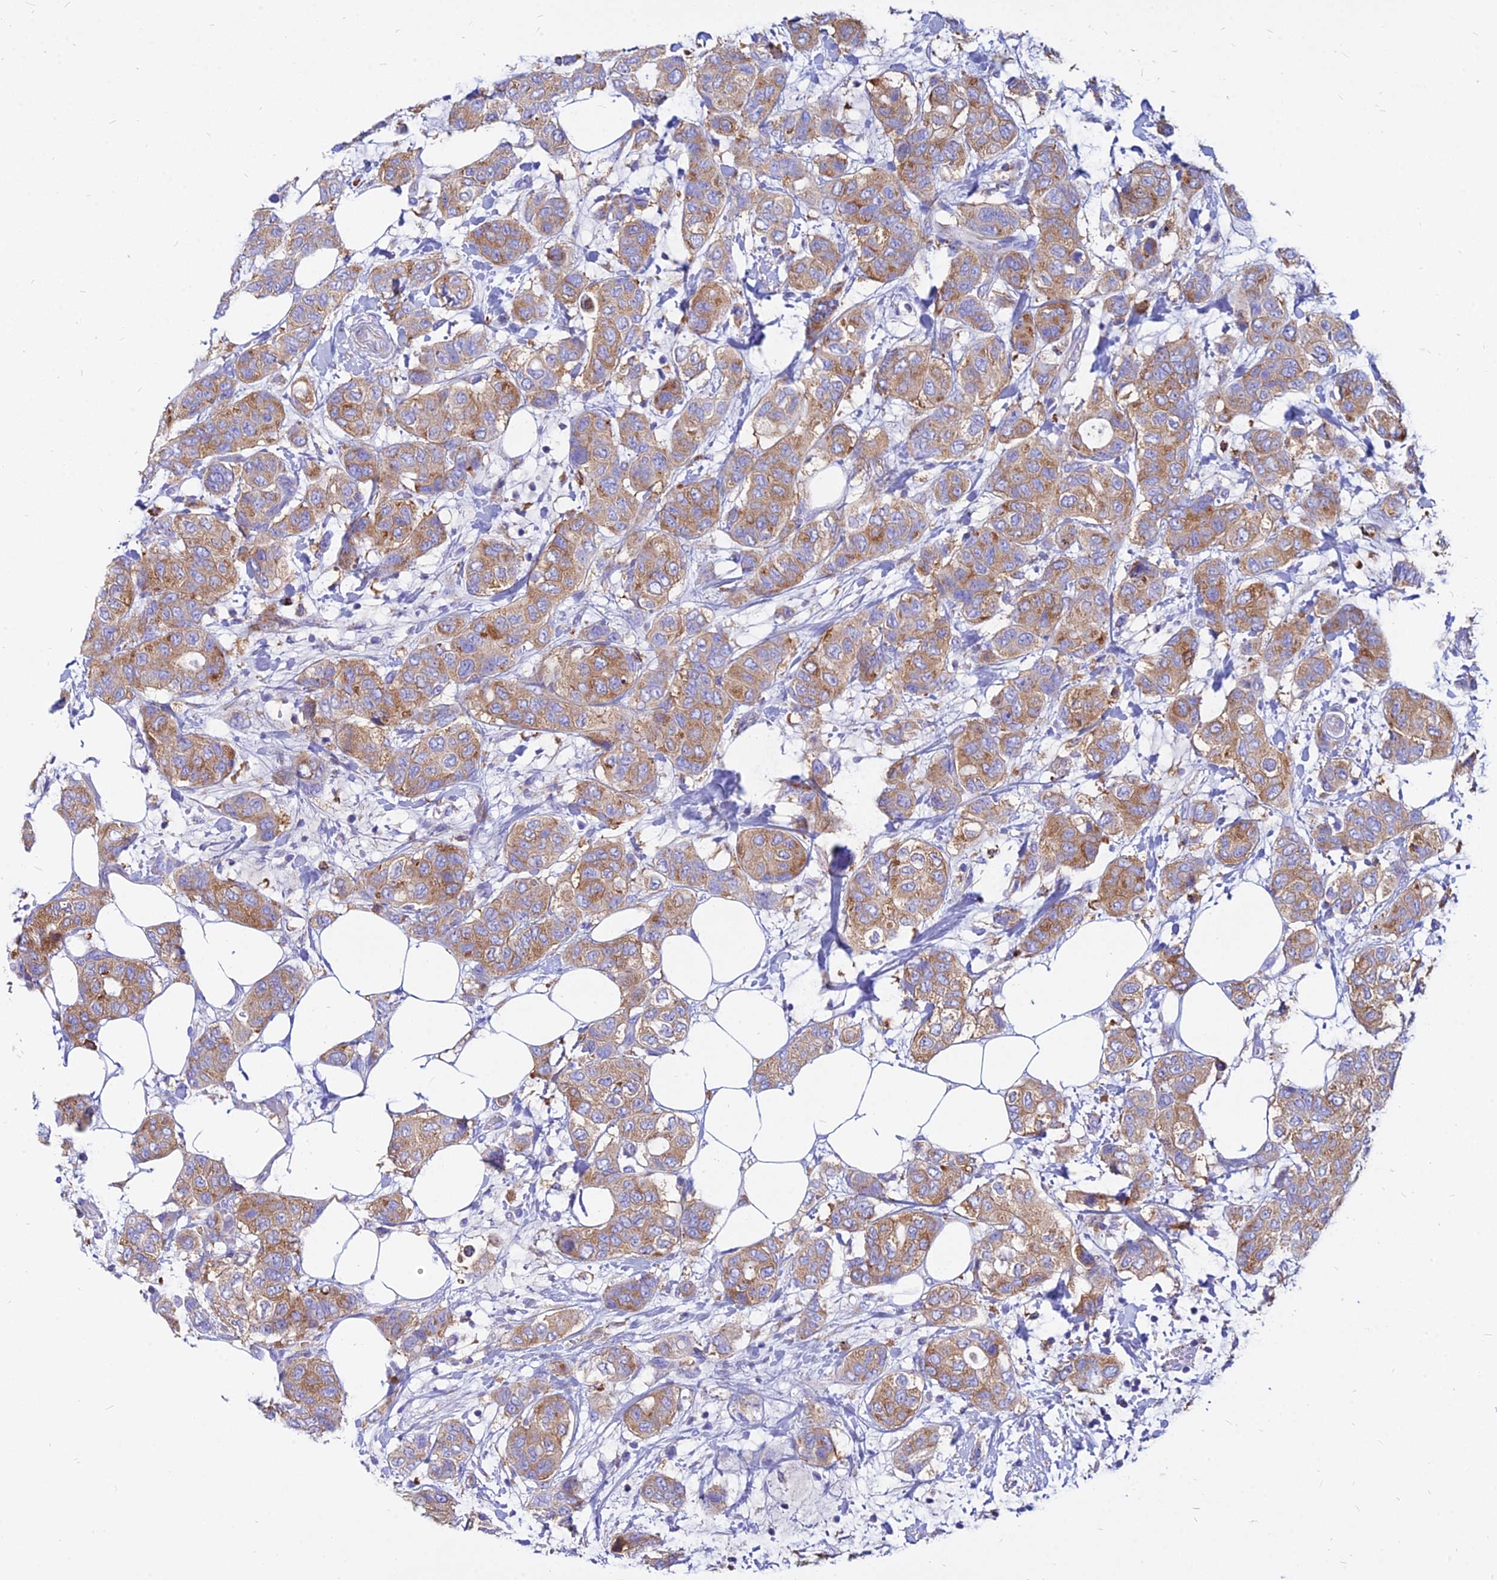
{"staining": {"intensity": "moderate", "quantity": ">75%", "location": "cytoplasmic/membranous"}, "tissue": "breast cancer", "cell_type": "Tumor cells", "image_type": "cancer", "snomed": [{"axis": "morphology", "description": "Lobular carcinoma"}, {"axis": "topography", "description": "Breast"}], "caption": "Breast cancer stained with a brown dye displays moderate cytoplasmic/membranous positive expression in about >75% of tumor cells.", "gene": "AGTRAP", "patient": {"sex": "female", "age": 51}}